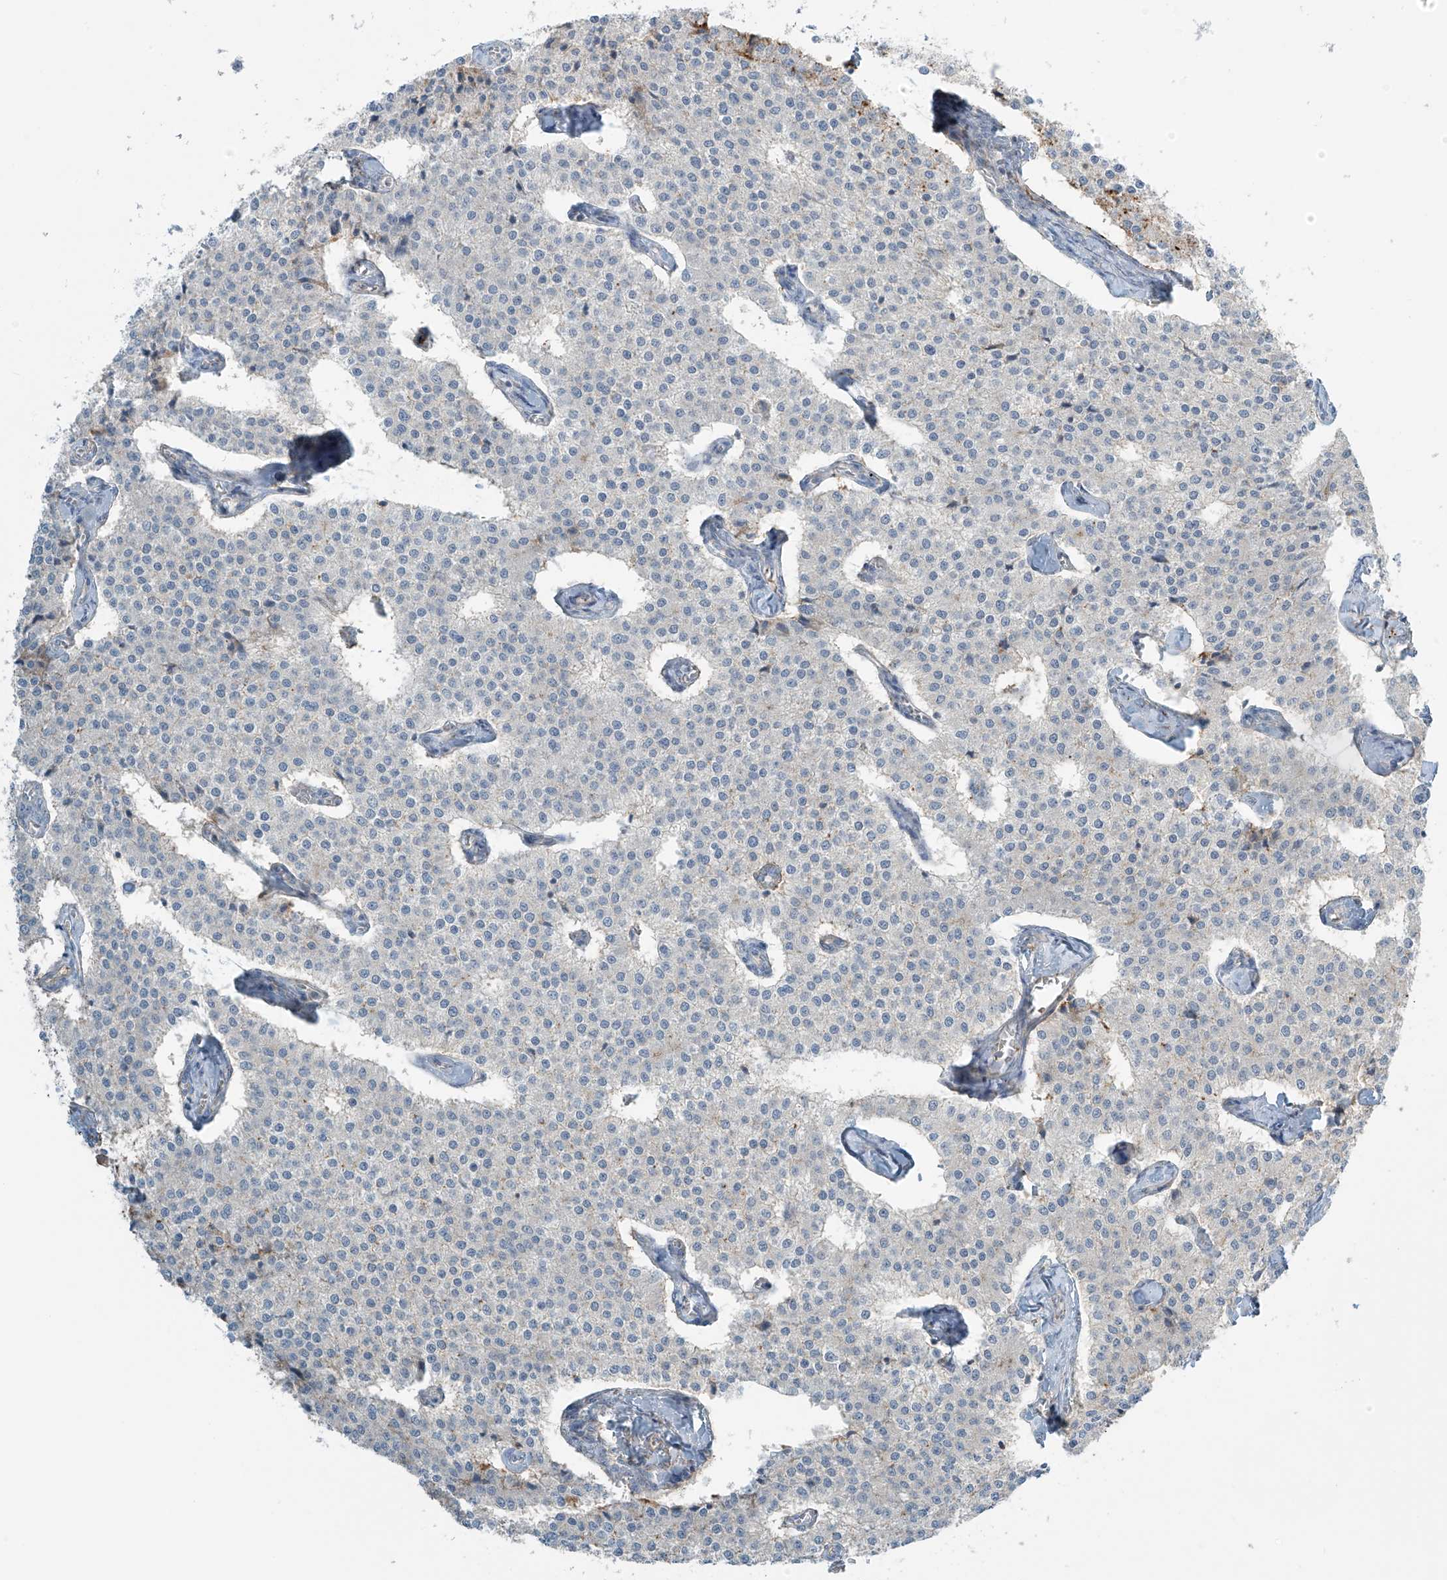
{"staining": {"intensity": "negative", "quantity": "none", "location": "none"}, "tissue": "carcinoid", "cell_type": "Tumor cells", "image_type": "cancer", "snomed": [{"axis": "morphology", "description": "Carcinoid, malignant, NOS"}, {"axis": "topography", "description": "Colon"}], "caption": "Immunohistochemistry of carcinoid exhibits no expression in tumor cells. (Immunohistochemistry, brightfield microscopy, high magnification).", "gene": "SLC9A2", "patient": {"sex": "female", "age": 52}}